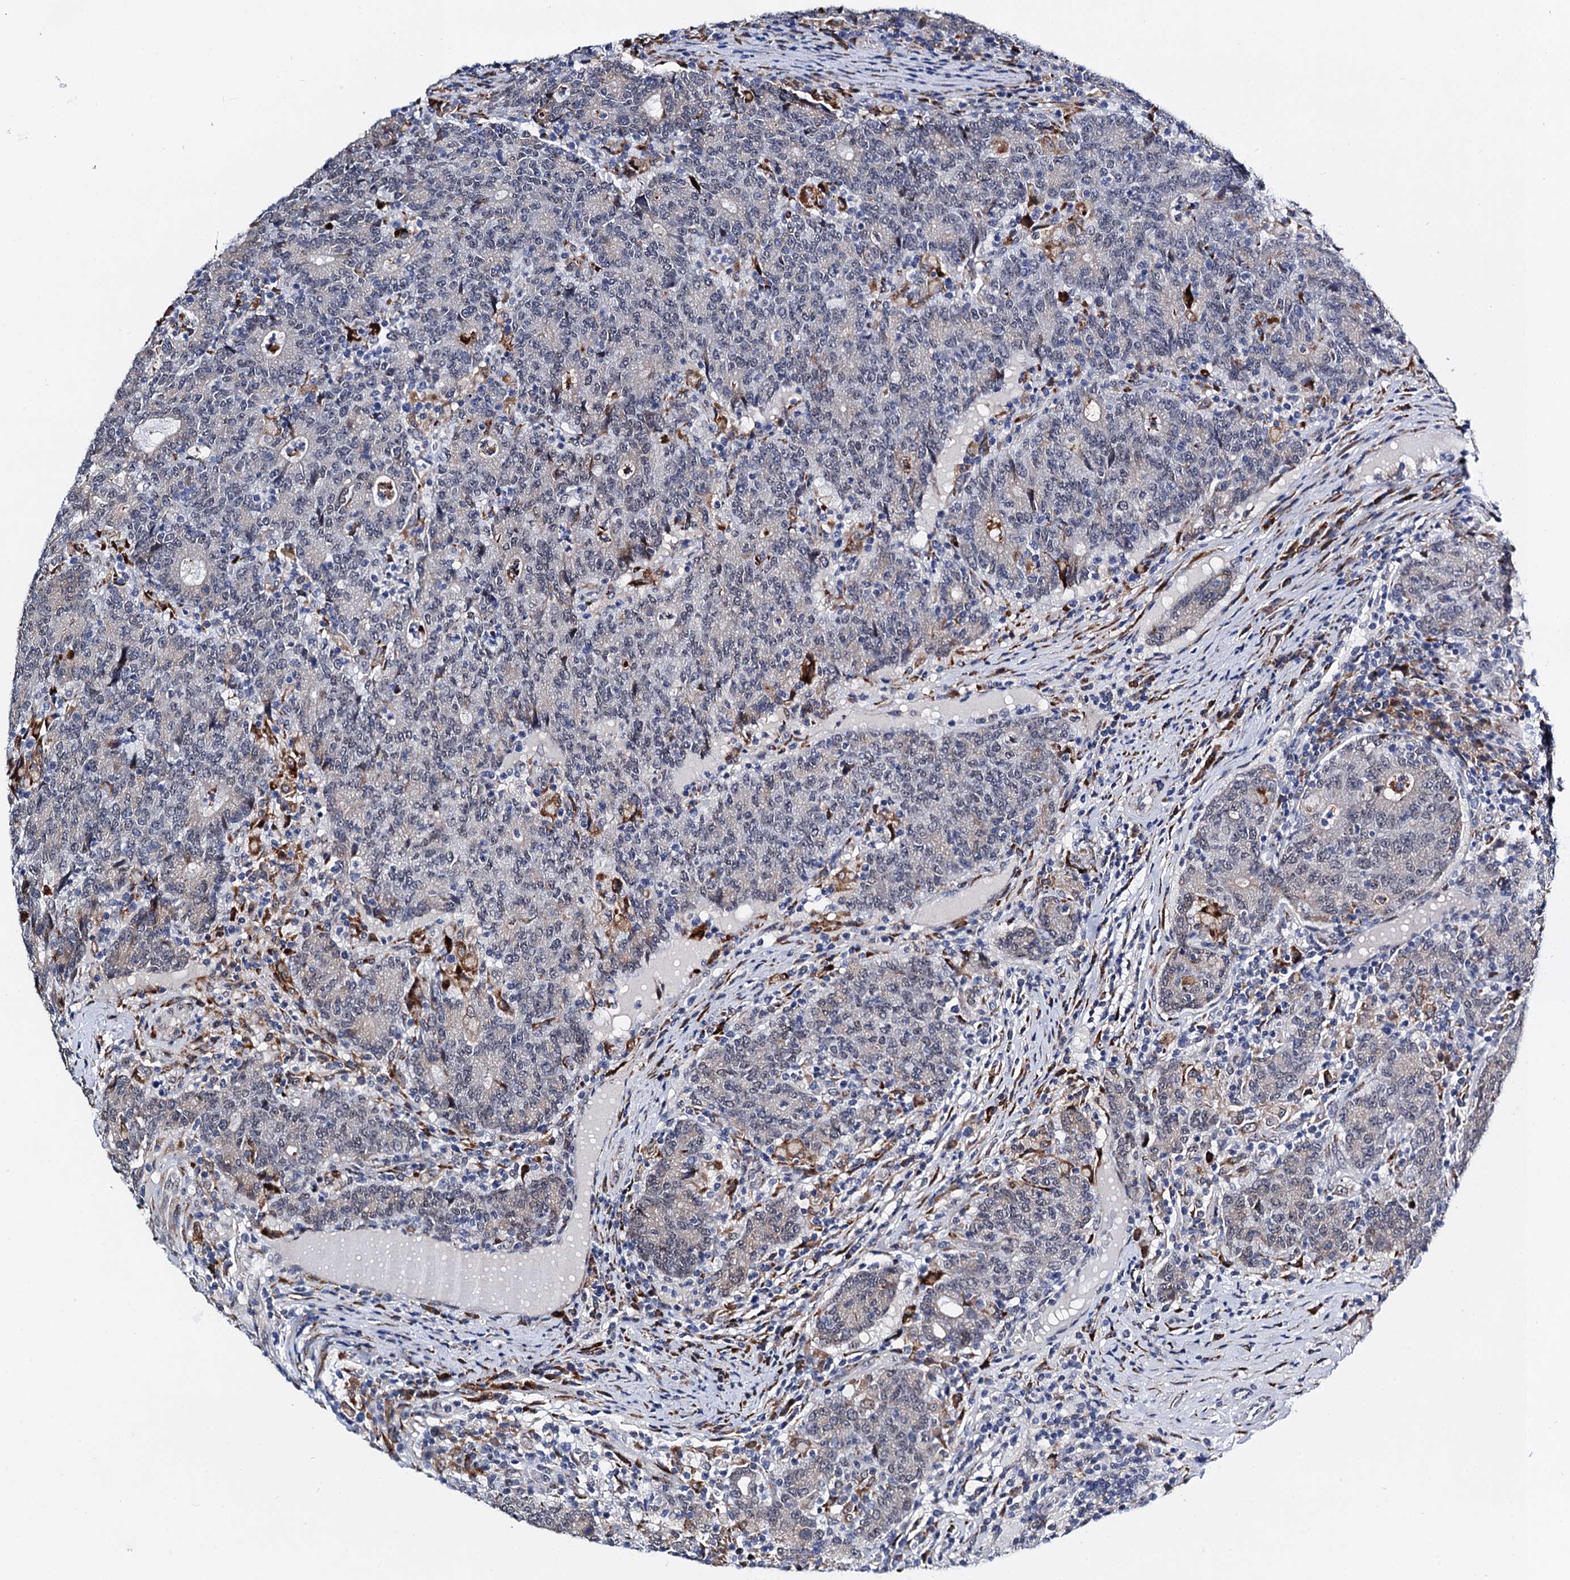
{"staining": {"intensity": "weak", "quantity": "<25%", "location": "cytoplasmic/membranous,nuclear"}, "tissue": "colorectal cancer", "cell_type": "Tumor cells", "image_type": "cancer", "snomed": [{"axis": "morphology", "description": "Adenocarcinoma, NOS"}, {"axis": "topography", "description": "Colon"}], "caption": "The image reveals no staining of tumor cells in colorectal adenocarcinoma.", "gene": "SLC7A10", "patient": {"sex": "female", "age": 75}}